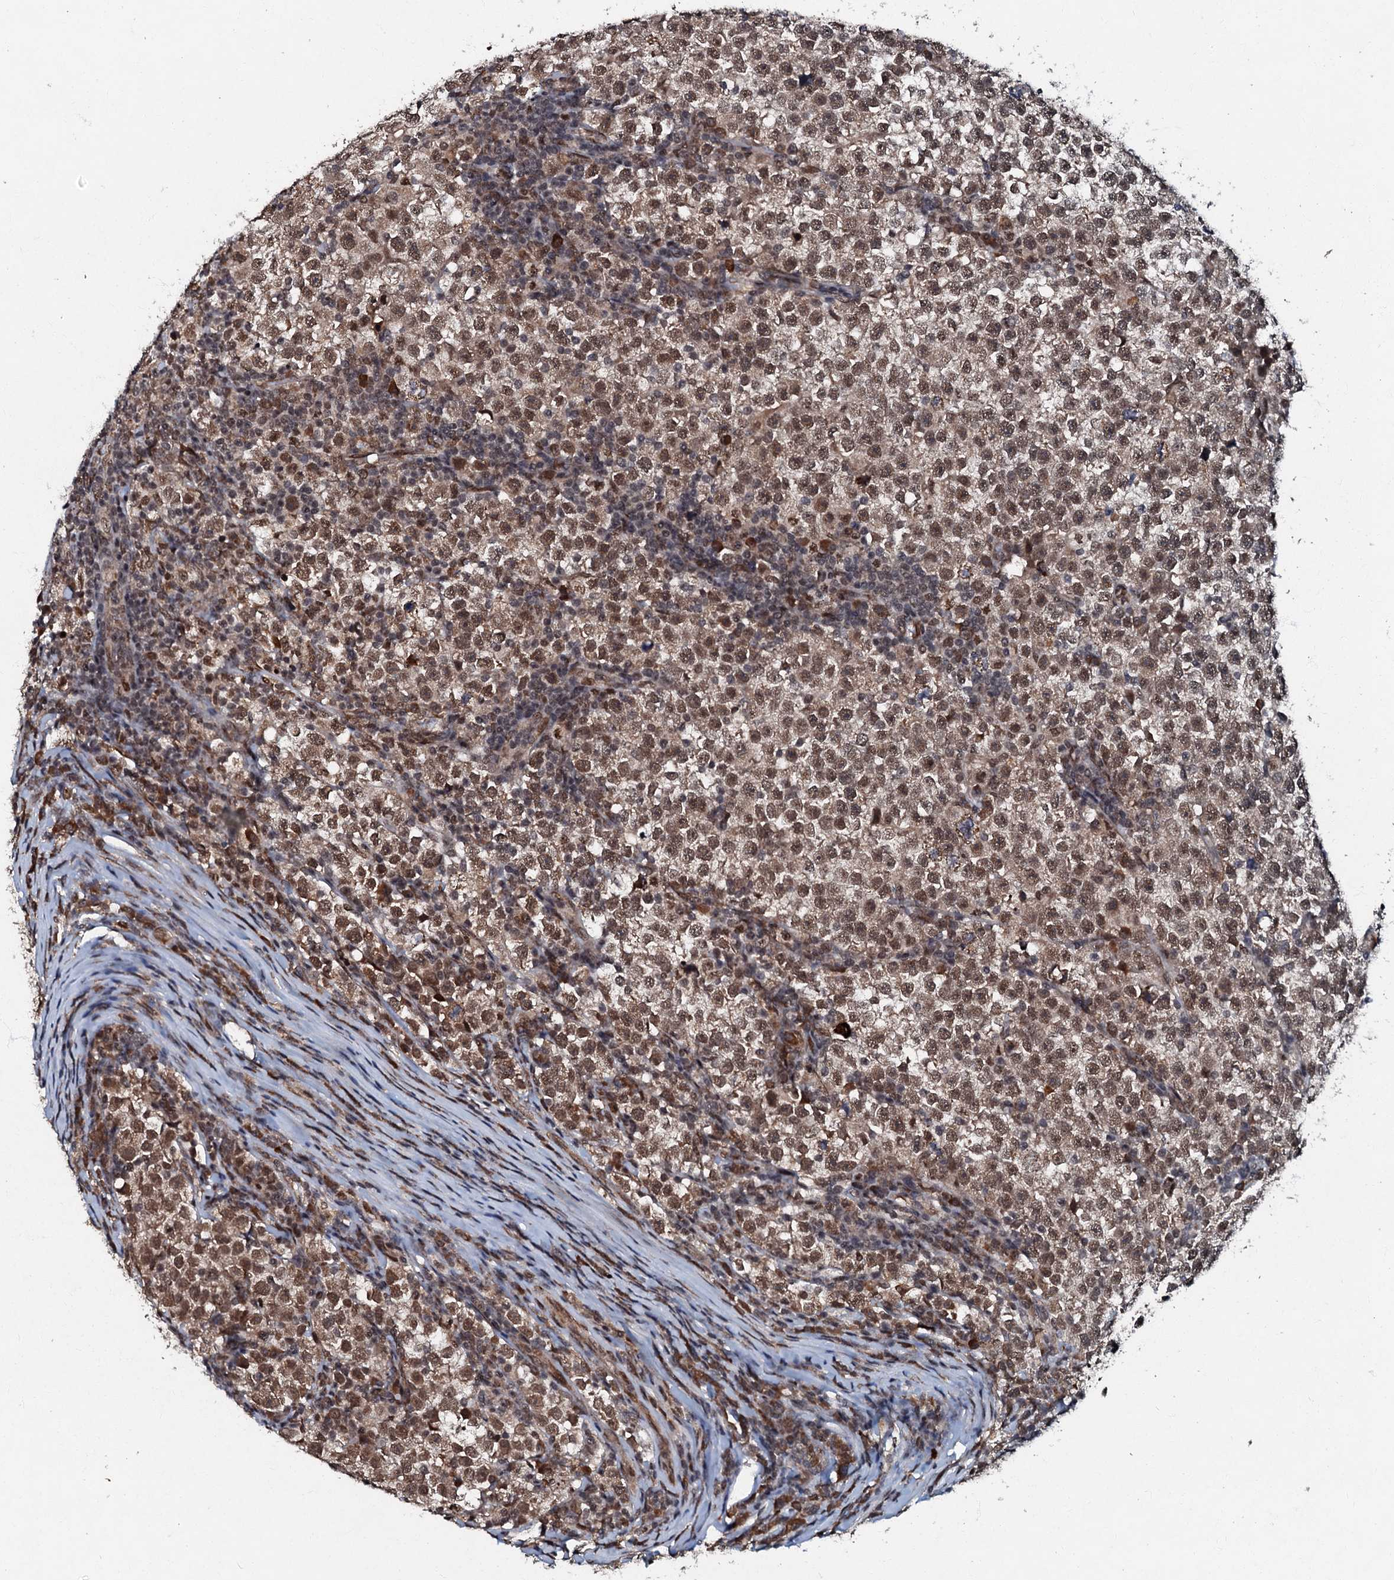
{"staining": {"intensity": "moderate", "quantity": ">75%", "location": "nuclear"}, "tissue": "testis cancer", "cell_type": "Tumor cells", "image_type": "cancer", "snomed": [{"axis": "morphology", "description": "Normal tissue, NOS"}, {"axis": "morphology", "description": "Seminoma, NOS"}, {"axis": "topography", "description": "Testis"}], "caption": "Immunohistochemistry histopathology image of seminoma (testis) stained for a protein (brown), which shows medium levels of moderate nuclear staining in approximately >75% of tumor cells.", "gene": "C18orf32", "patient": {"sex": "male", "age": 43}}